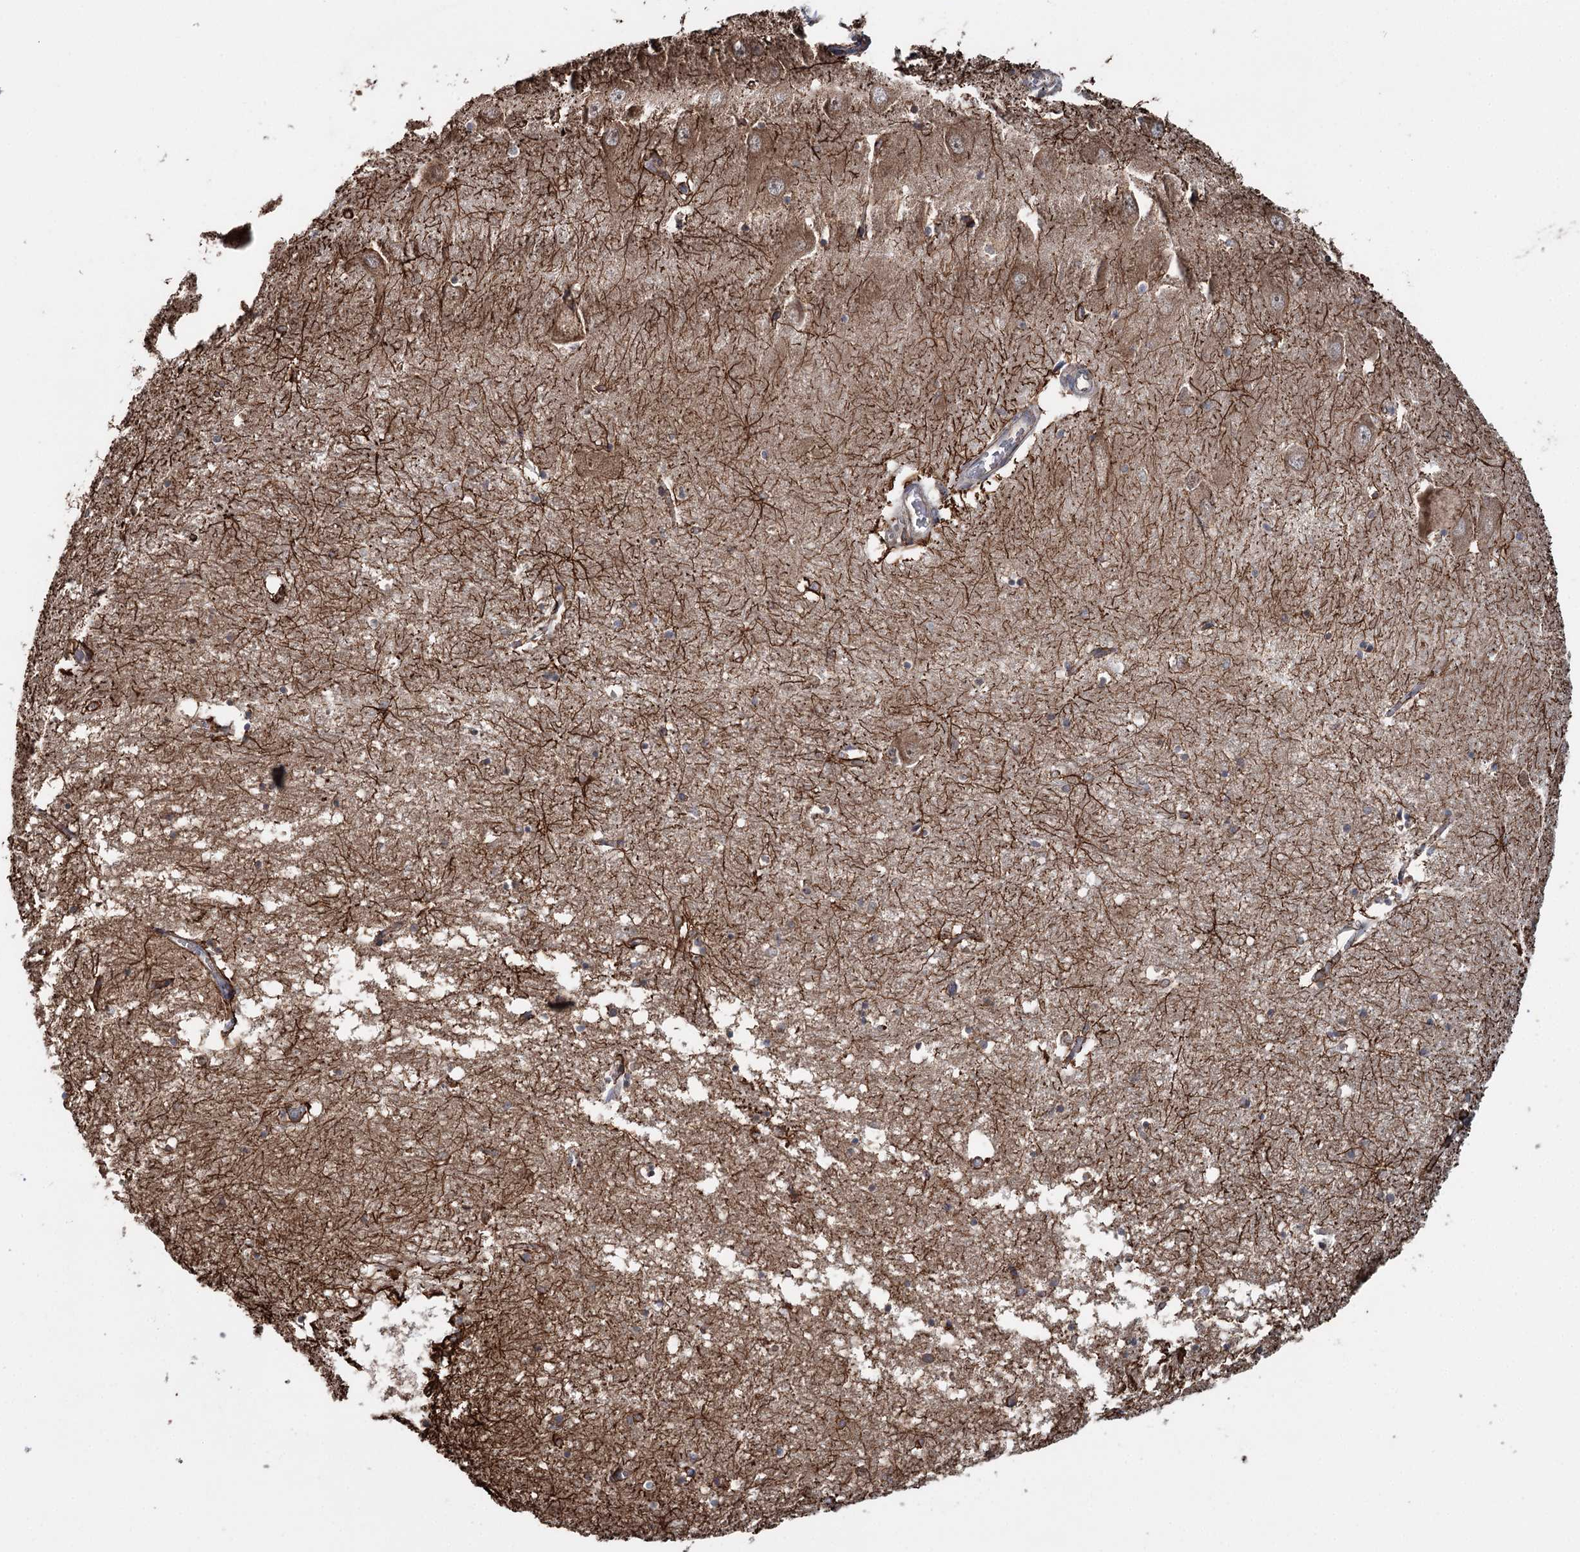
{"staining": {"intensity": "moderate", "quantity": "<25%", "location": "cytoplasmic/membranous"}, "tissue": "hippocampus", "cell_type": "Glial cells", "image_type": "normal", "snomed": [{"axis": "morphology", "description": "Normal tissue, NOS"}, {"axis": "topography", "description": "Hippocampus"}], "caption": "Hippocampus stained with DAB (3,3'-diaminobenzidine) IHC shows low levels of moderate cytoplasmic/membranous staining in about <25% of glial cells. (Stains: DAB in brown, nuclei in blue, Microscopy: brightfield microscopy at high magnification).", "gene": "APH1A", "patient": {"sex": "male", "age": 70}}